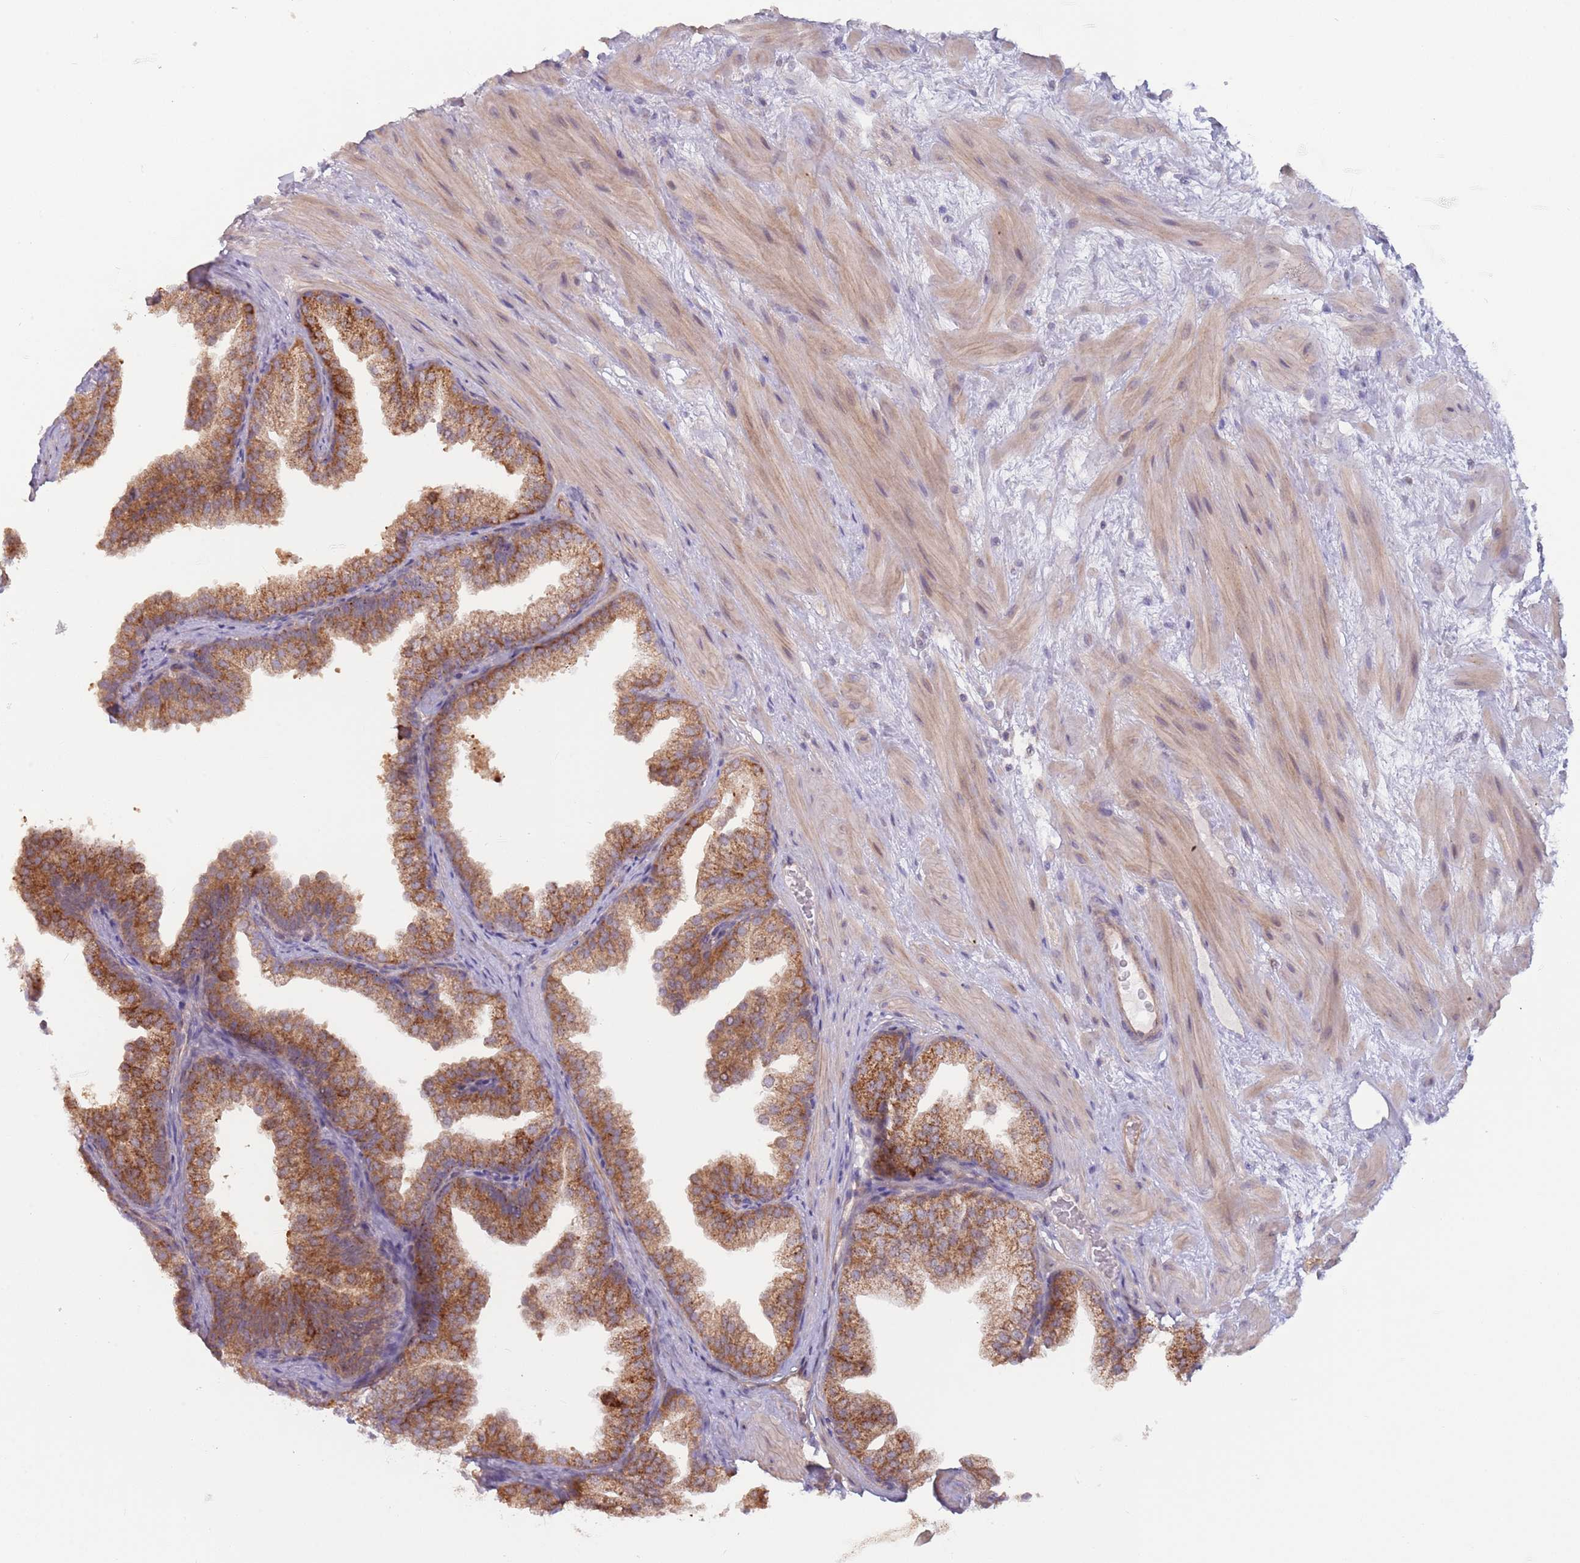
{"staining": {"intensity": "strong", "quantity": "25%-75%", "location": "cytoplasmic/membranous"}, "tissue": "prostate", "cell_type": "Glandular cells", "image_type": "normal", "snomed": [{"axis": "morphology", "description": "Normal tissue, NOS"}, {"axis": "topography", "description": "Prostate"}], "caption": "An image showing strong cytoplasmic/membranous expression in about 25%-75% of glandular cells in benign prostate, as visualized by brown immunohistochemical staining.", "gene": "LDHD", "patient": {"sex": "male", "age": 37}}